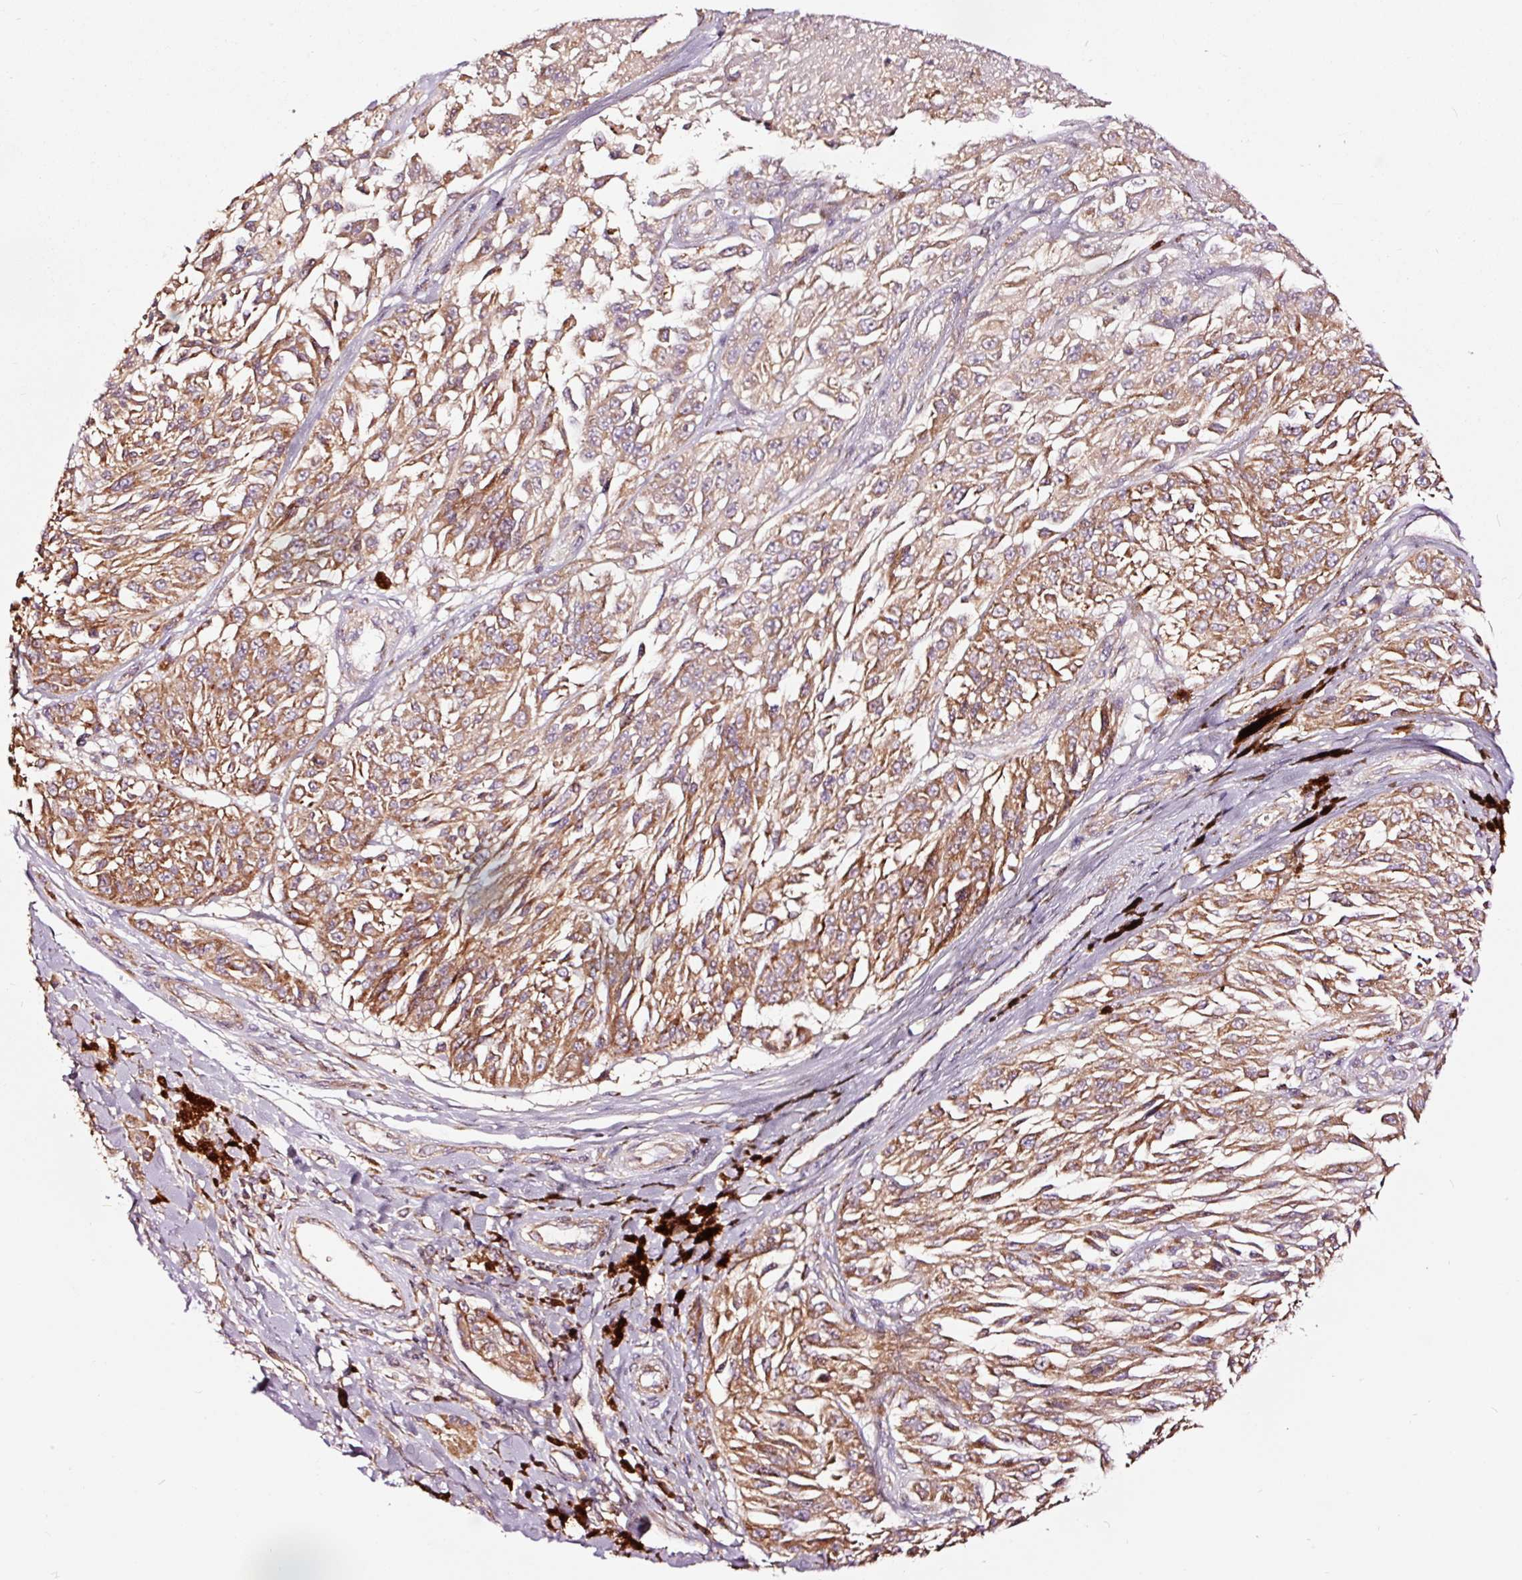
{"staining": {"intensity": "moderate", "quantity": ">75%", "location": "cytoplasmic/membranous"}, "tissue": "melanoma", "cell_type": "Tumor cells", "image_type": "cancer", "snomed": [{"axis": "morphology", "description": "Malignant melanoma, NOS"}, {"axis": "topography", "description": "Skin"}], "caption": "Immunohistochemical staining of malignant melanoma displays medium levels of moderate cytoplasmic/membranous protein expression in approximately >75% of tumor cells.", "gene": "TPM1", "patient": {"sex": "male", "age": 94}}